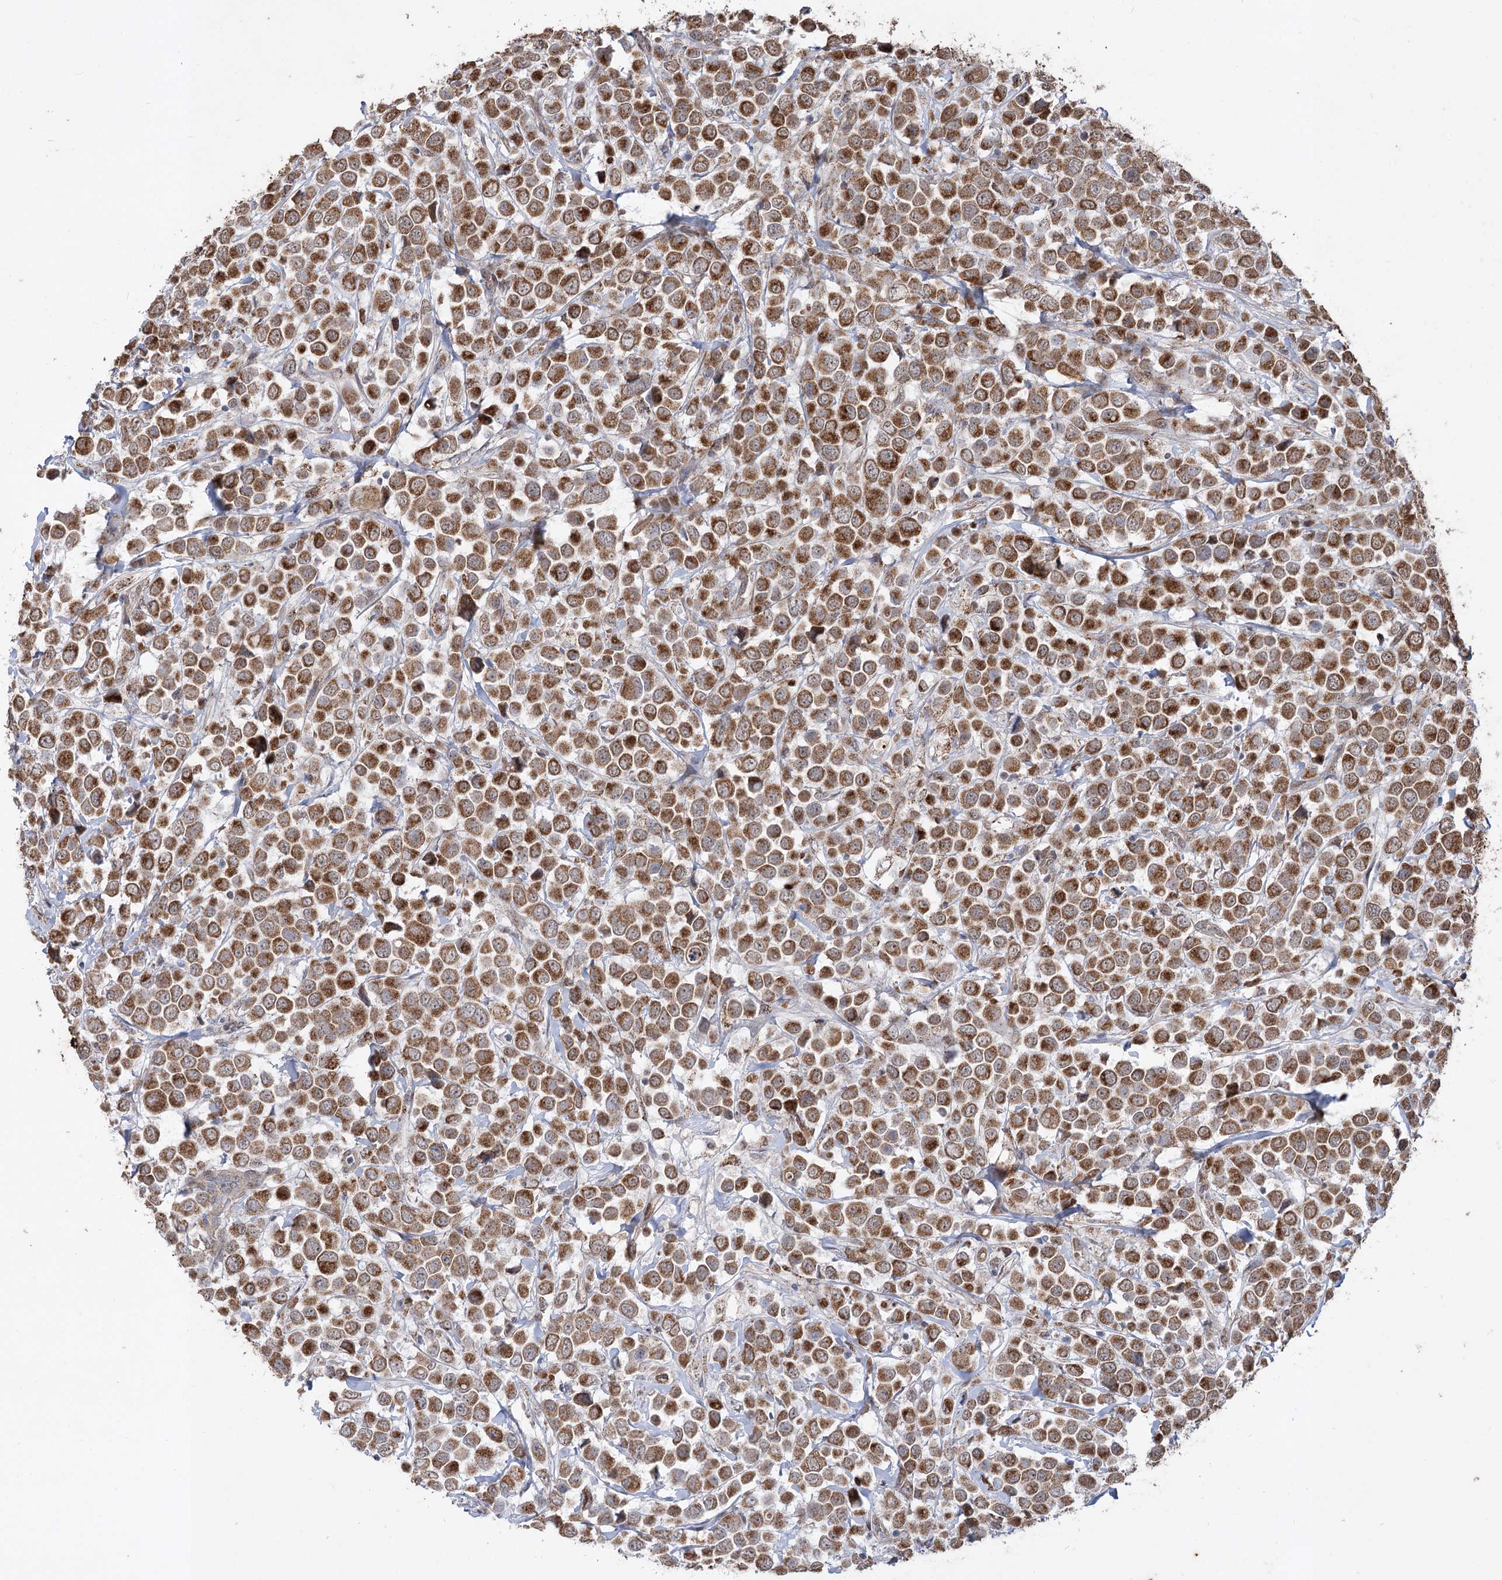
{"staining": {"intensity": "strong", "quantity": ">75%", "location": "cytoplasmic/membranous"}, "tissue": "breast cancer", "cell_type": "Tumor cells", "image_type": "cancer", "snomed": [{"axis": "morphology", "description": "Duct carcinoma"}, {"axis": "topography", "description": "Breast"}], "caption": "DAB (3,3'-diaminobenzidine) immunohistochemical staining of human breast cancer reveals strong cytoplasmic/membranous protein staining in about >75% of tumor cells.", "gene": "ZSCAN23", "patient": {"sex": "female", "age": 61}}